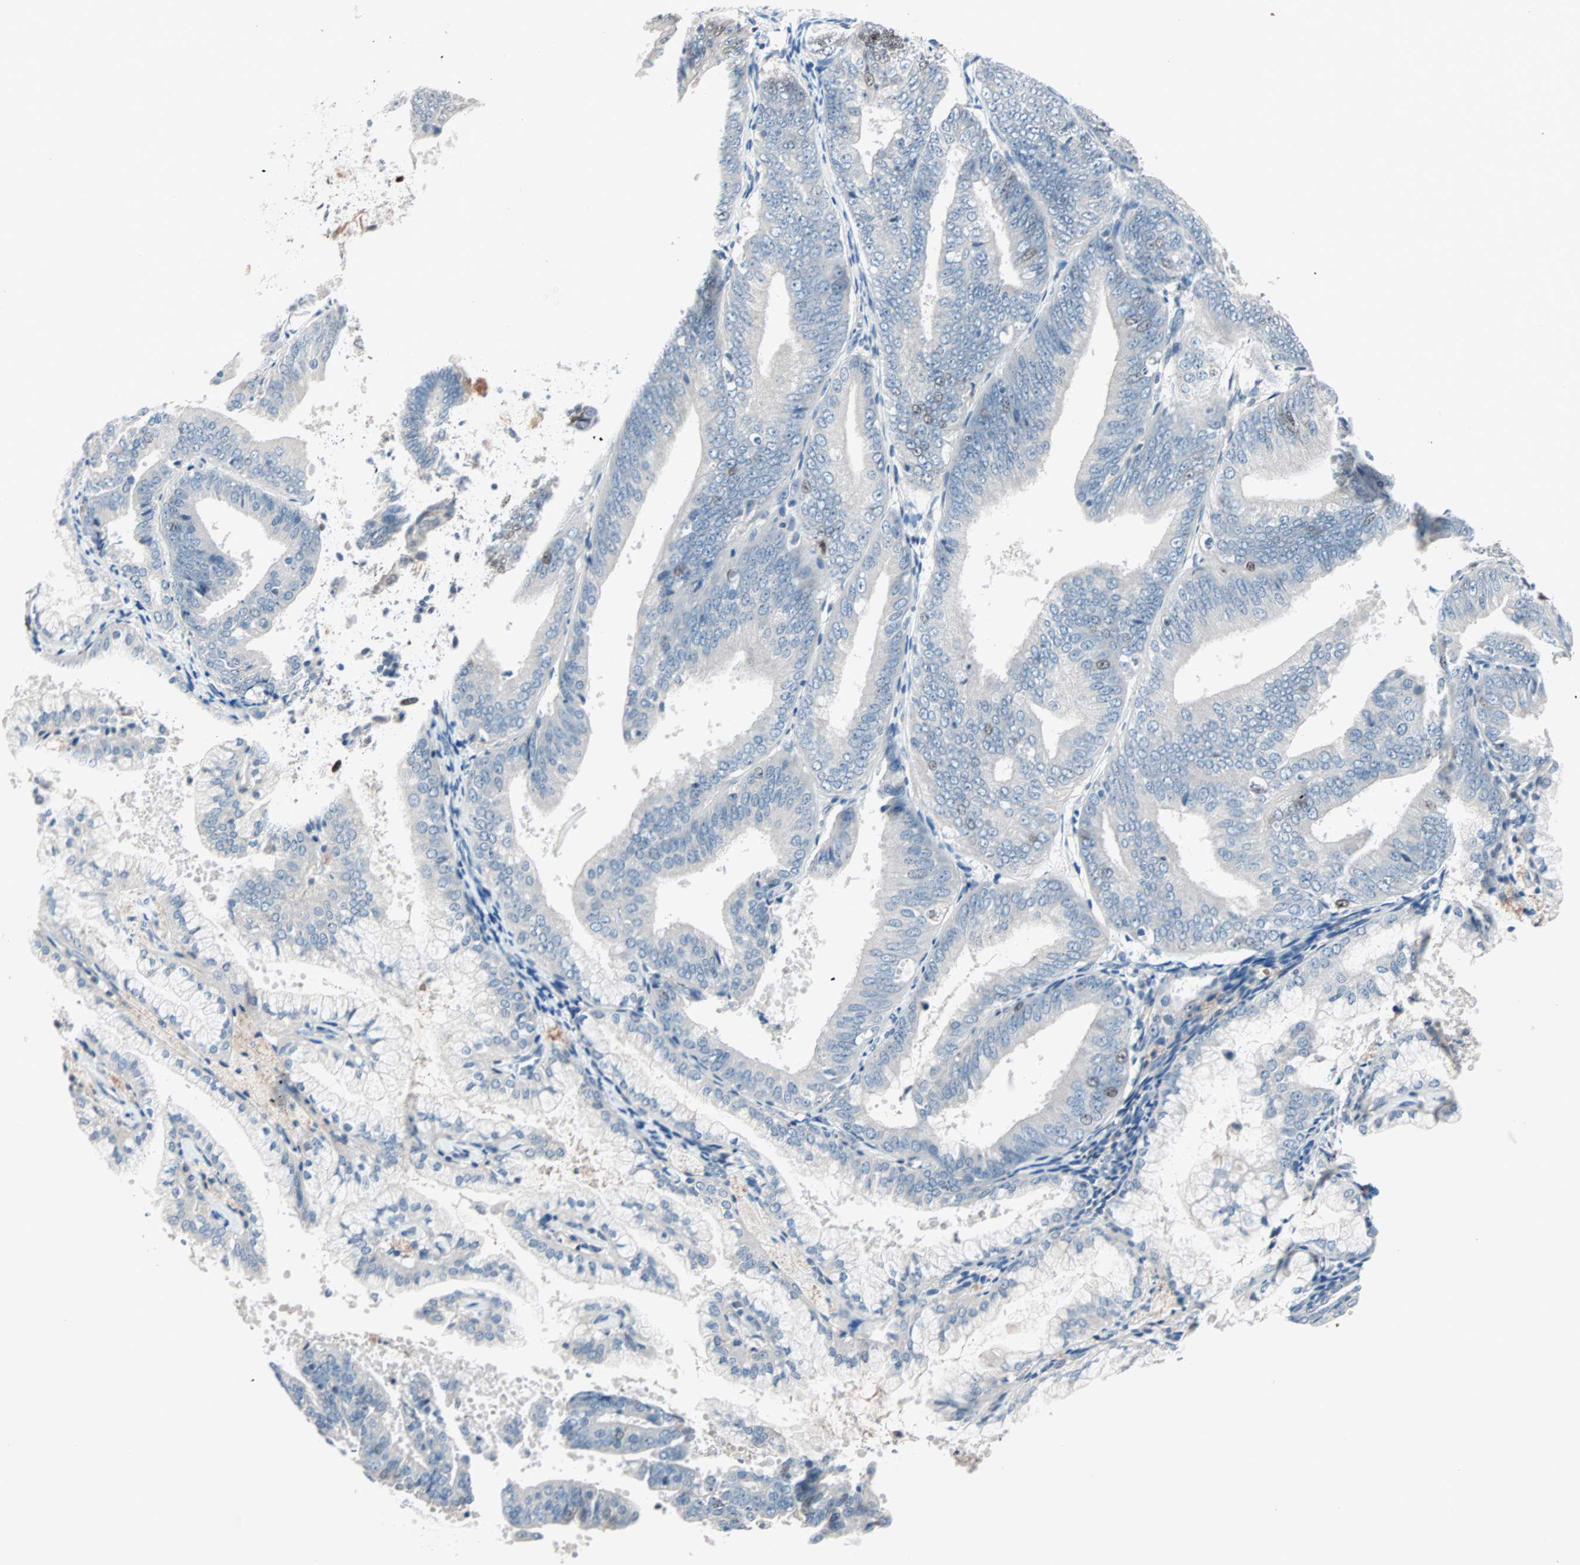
{"staining": {"intensity": "negative", "quantity": "none", "location": "none"}, "tissue": "endometrial cancer", "cell_type": "Tumor cells", "image_type": "cancer", "snomed": [{"axis": "morphology", "description": "Adenocarcinoma, NOS"}, {"axis": "topography", "description": "Endometrium"}], "caption": "Tumor cells show no significant expression in endometrial adenocarcinoma. The staining was performed using DAB to visualize the protein expression in brown, while the nuclei were stained in blue with hematoxylin (Magnification: 20x).", "gene": "CCNE2", "patient": {"sex": "female", "age": 63}}